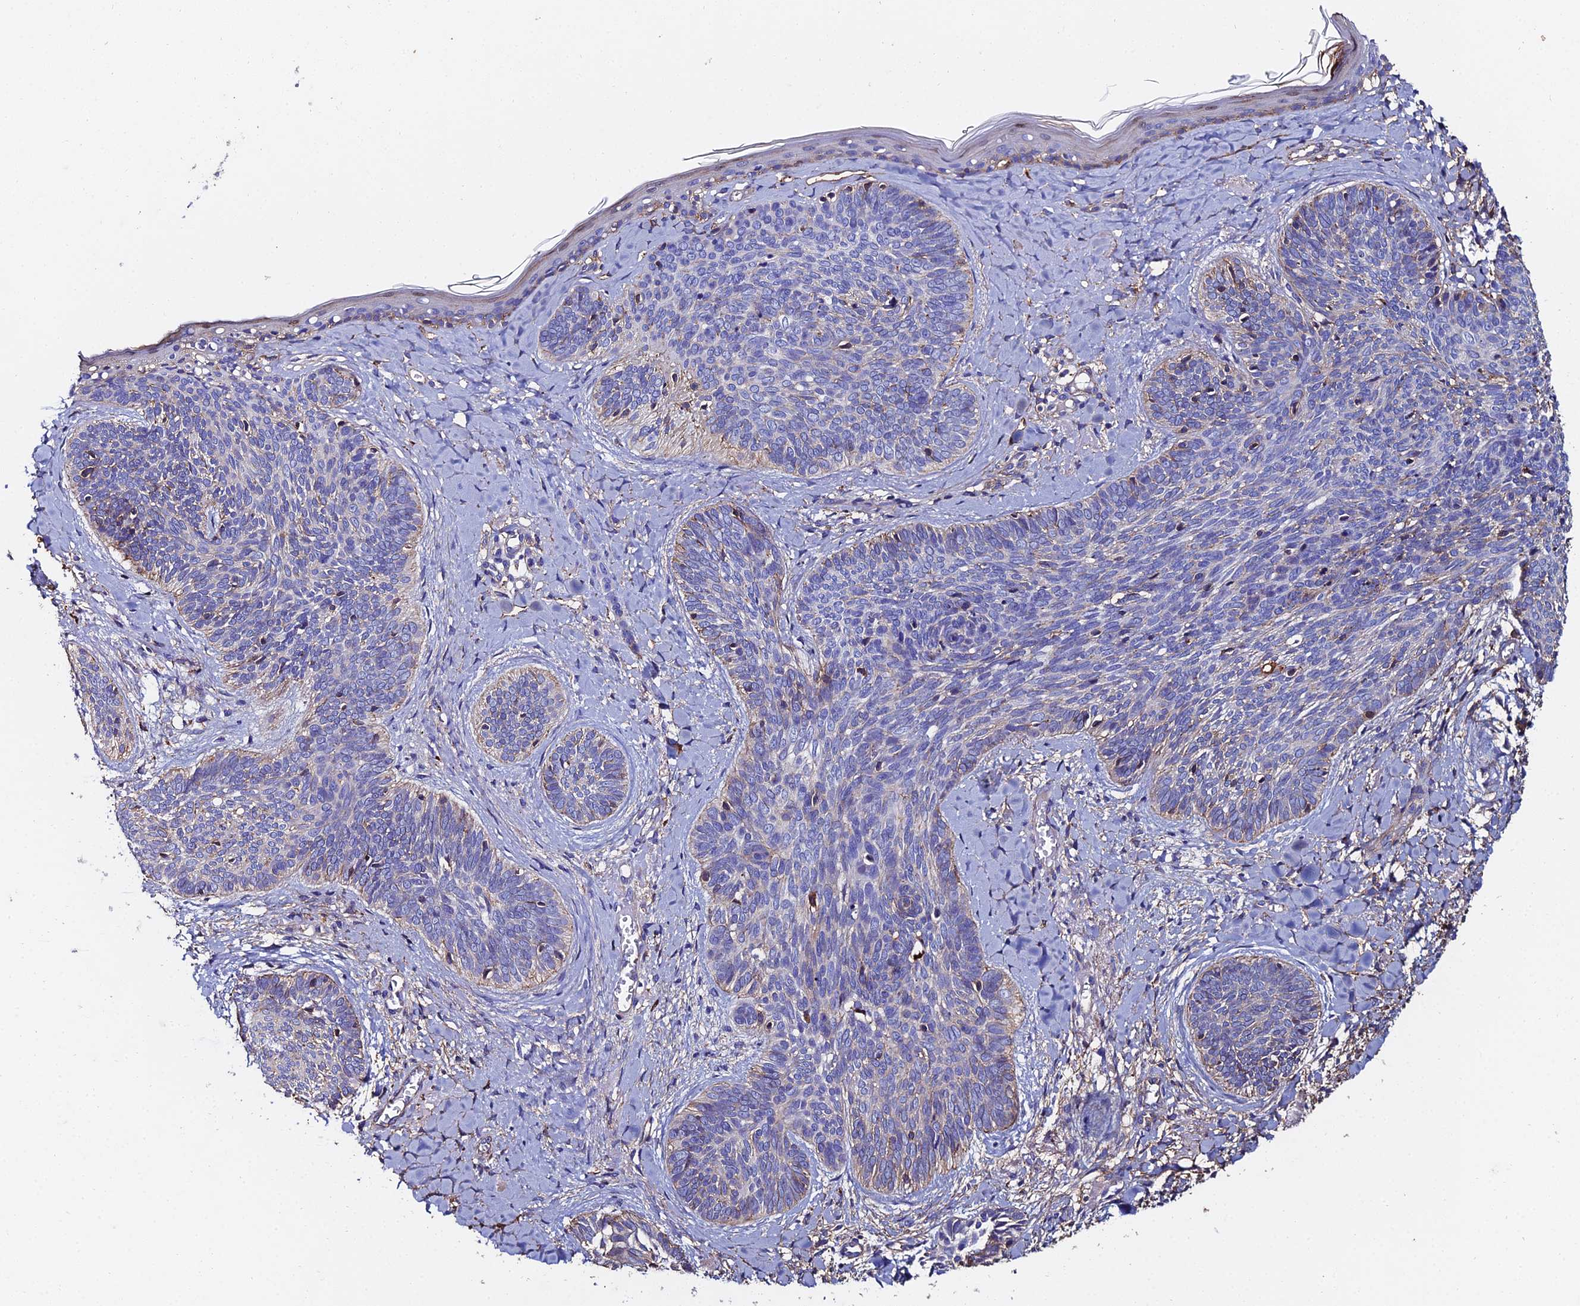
{"staining": {"intensity": "negative", "quantity": "none", "location": "none"}, "tissue": "skin cancer", "cell_type": "Tumor cells", "image_type": "cancer", "snomed": [{"axis": "morphology", "description": "Basal cell carcinoma"}, {"axis": "topography", "description": "Skin"}], "caption": "Immunohistochemistry (IHC) photomicrograph of skin cancer (basal cell carcinoma) stained for a protein (brown), which shows no staining in tumor cells.", "gene": "C6", "patient": {"sex": "female", "age": 81}}